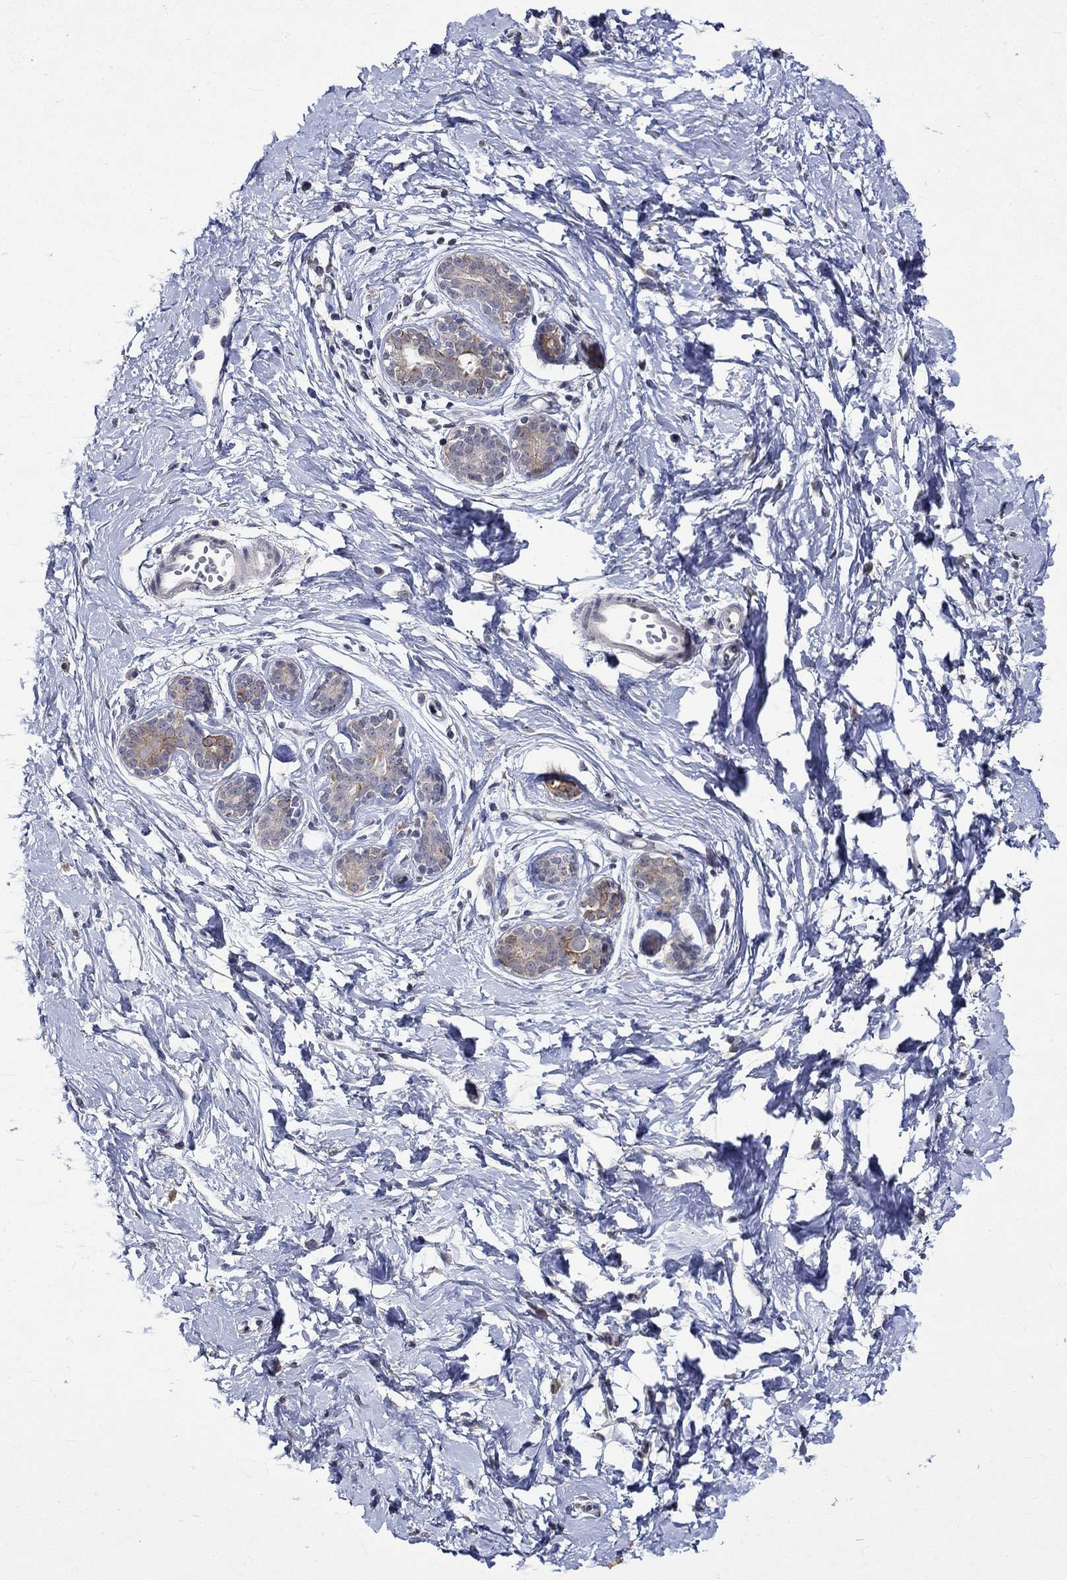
{"staining": {"intensity": "negative", "quantity": "none", "location": "none"}, "tissue": "breast", "cell_type": "Adipocytes", "image_type": "normal", "snomed": [{"axis": "morphology", "description": "Normal tissue, NOS"}, {"axis": "topography", "description": "Breast"}], "caption": "An image of human breast is negative for staining in adipocytes. The staining was performed using DAB (3,3'-diaminobenzidine) to visualize the protein expression in brown, while the nuclei were stained in blue with hematoxylin (Magnification: 20x).", "gene": "DDX3Y", "patient": {"sex": "female", "age": 37}}